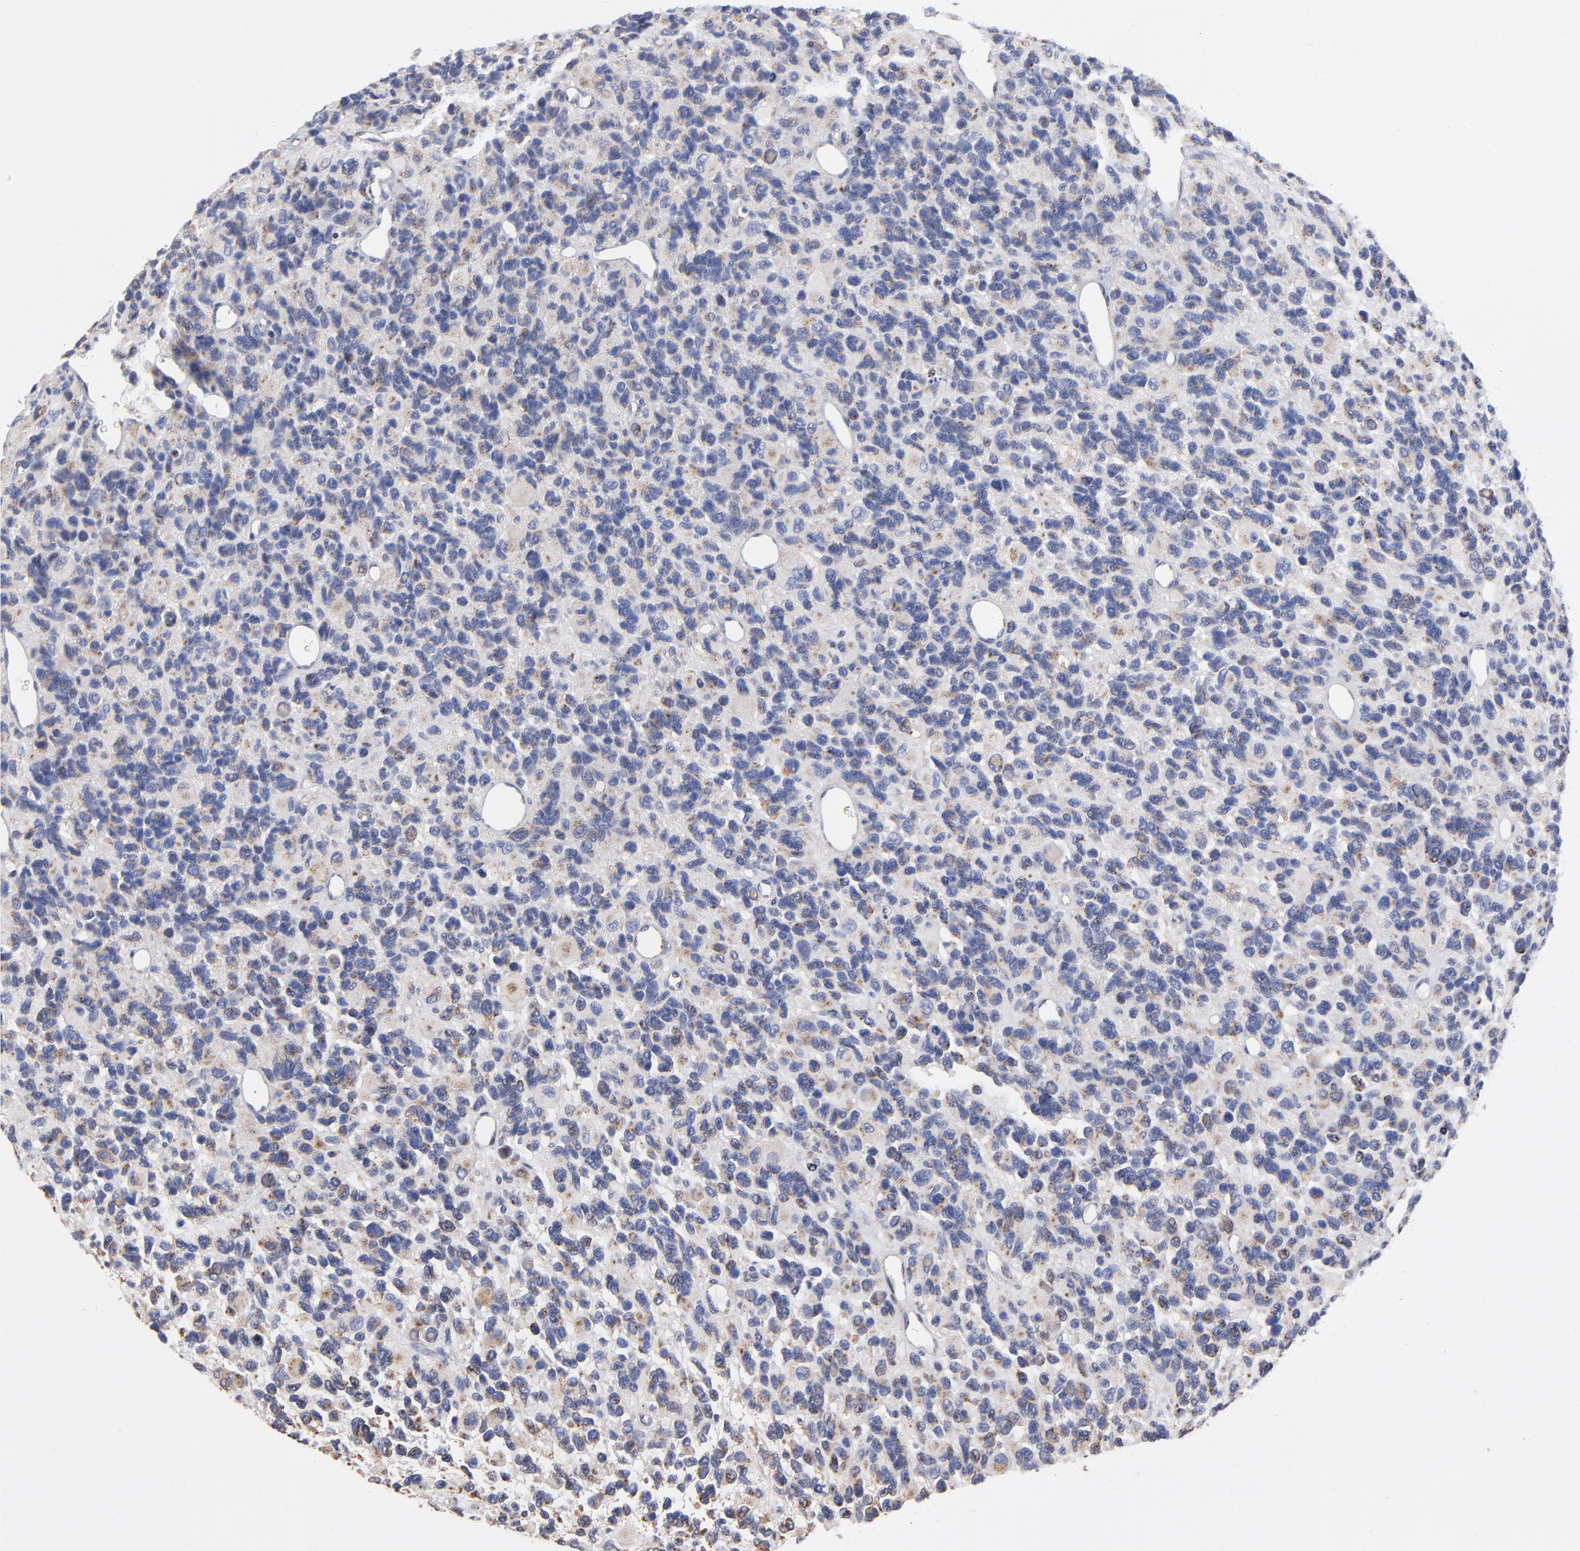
{"staining": {"intensity": "negative", "quantity": "none", "location": "none"}, "tissue": "glioma", "cell_type": "Tumor cells", "image_type": "cancer", "snomed": [{"axis": "morphology", "description": "Glioma, malignant, High grade"}, {"axis": "topography", "description": "Brain"}], "caption": "The IHC histopathology image has no significant positivity in tumor cells of glioma tissue.", "gene": "LMAN1", "patient": {"sex": "male", "age": 77}}